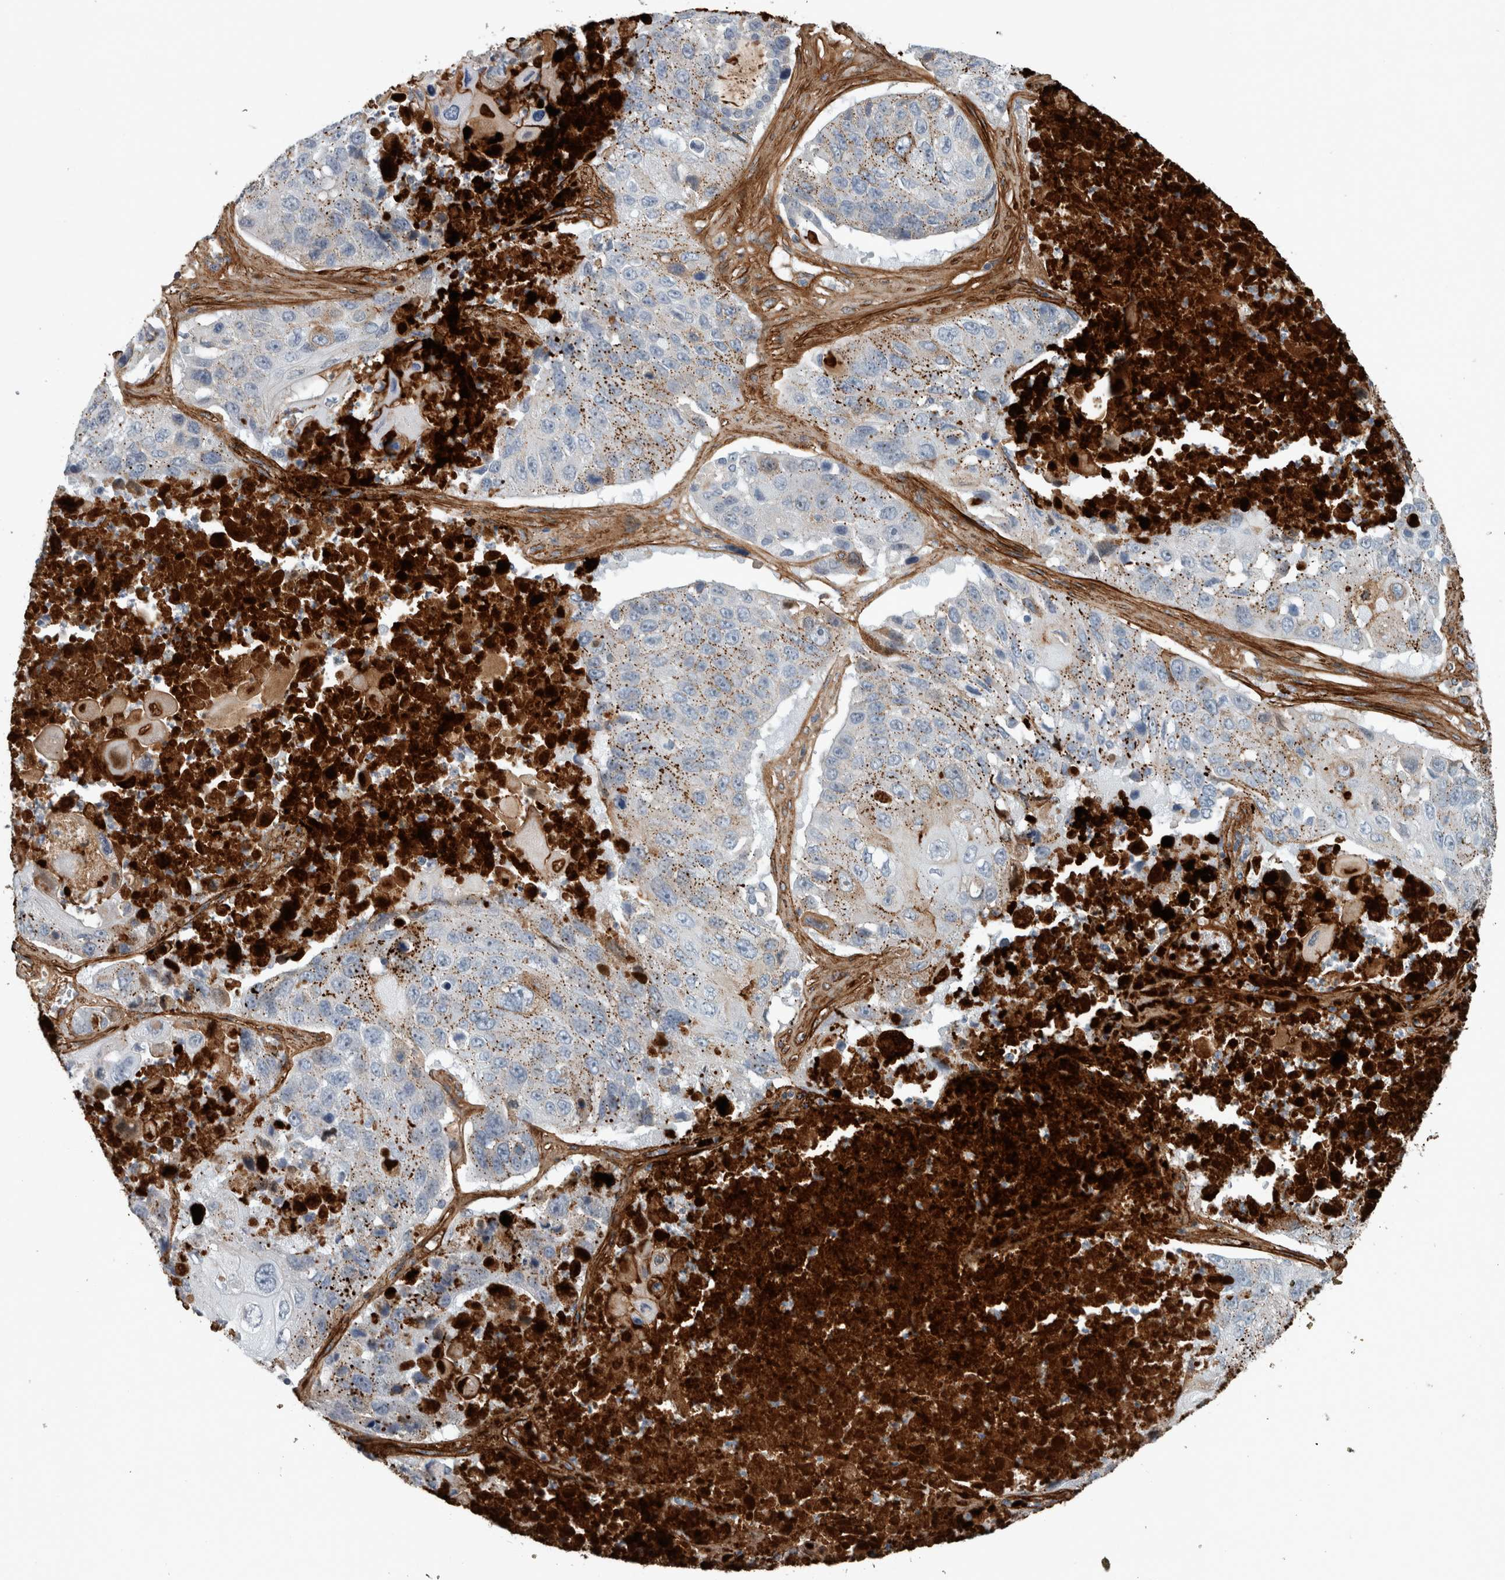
{"staining": {"intensity": "moderate", "quantity": "<25%", "location": "cytoplasmic/membranous"}, "tissue": "lung cancer", "cell_type": "Tumor cells", "image_type": "cancer", "snomed": [{"axis": "morphology", "description": "Squamous cell carcinoma, NOS"}, {"axis": "topography", "description": "Lung"}], "caption": "Protein staining shows moderate cytoplasmic/membranous expression in about <25% of tumor cells in squamous cell carcinoma (lung).", "gene": "FN1", "patient": {"sex": "male", "age": 61}}